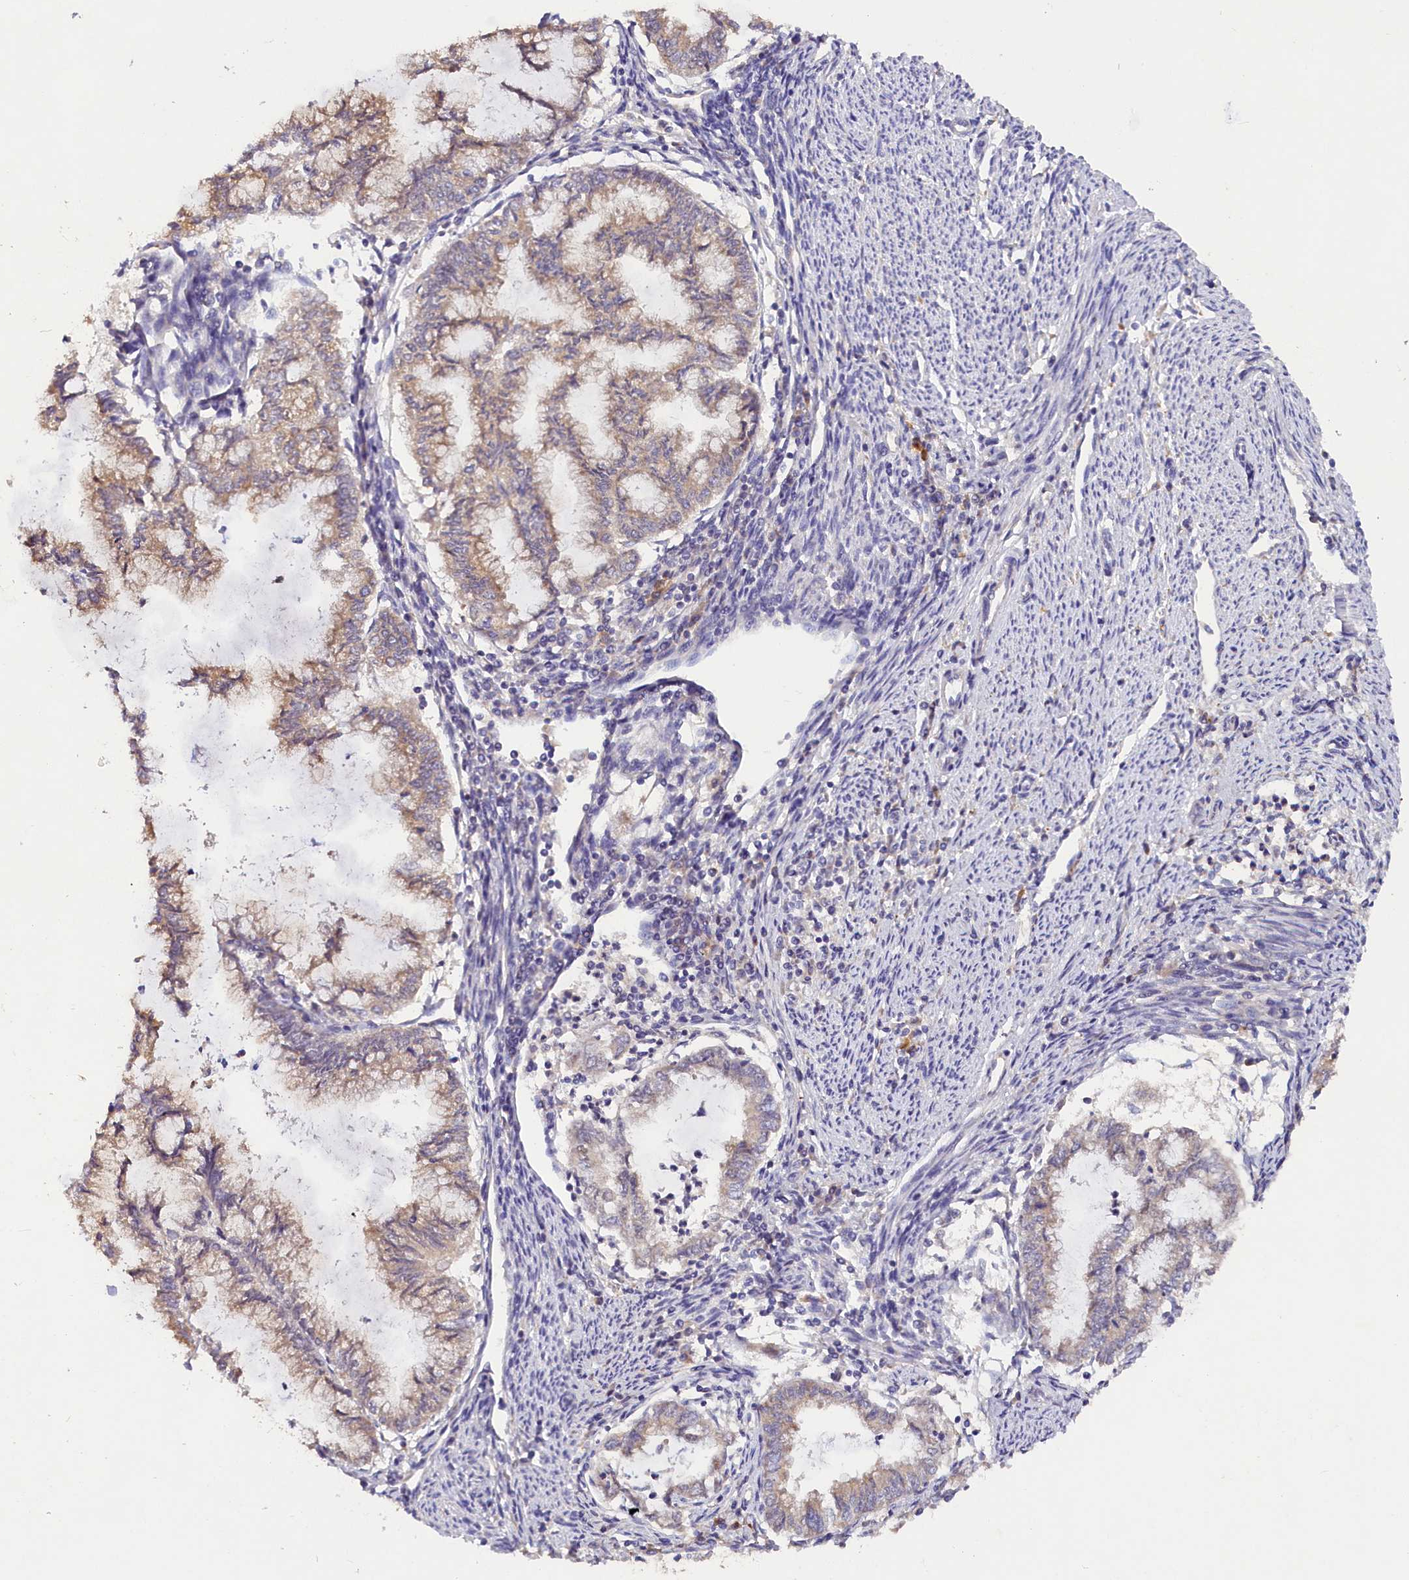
{"staining": {"intensity": "weak", "quantity": "25%-75%", "location": "cytoplasmic/membranous"}, "tissue": "endometrial cancer", "cell_type": "Tumor cells", "image_type": "cancer", "snomed": [{"axis": "morphology", "description": "Adenocarcinoma, NOS"}, {"axis": "topography", "description": "Endometrium"}], "caption": "Immunohistochemistry (DAB) staining of endometrial cancer reveals weak cytoplasmic/membranous protein positivity in approximately 25%-75% of tumor cells.", "gene": "ST7L", "patient": {"sex": "female", "age": 79}}